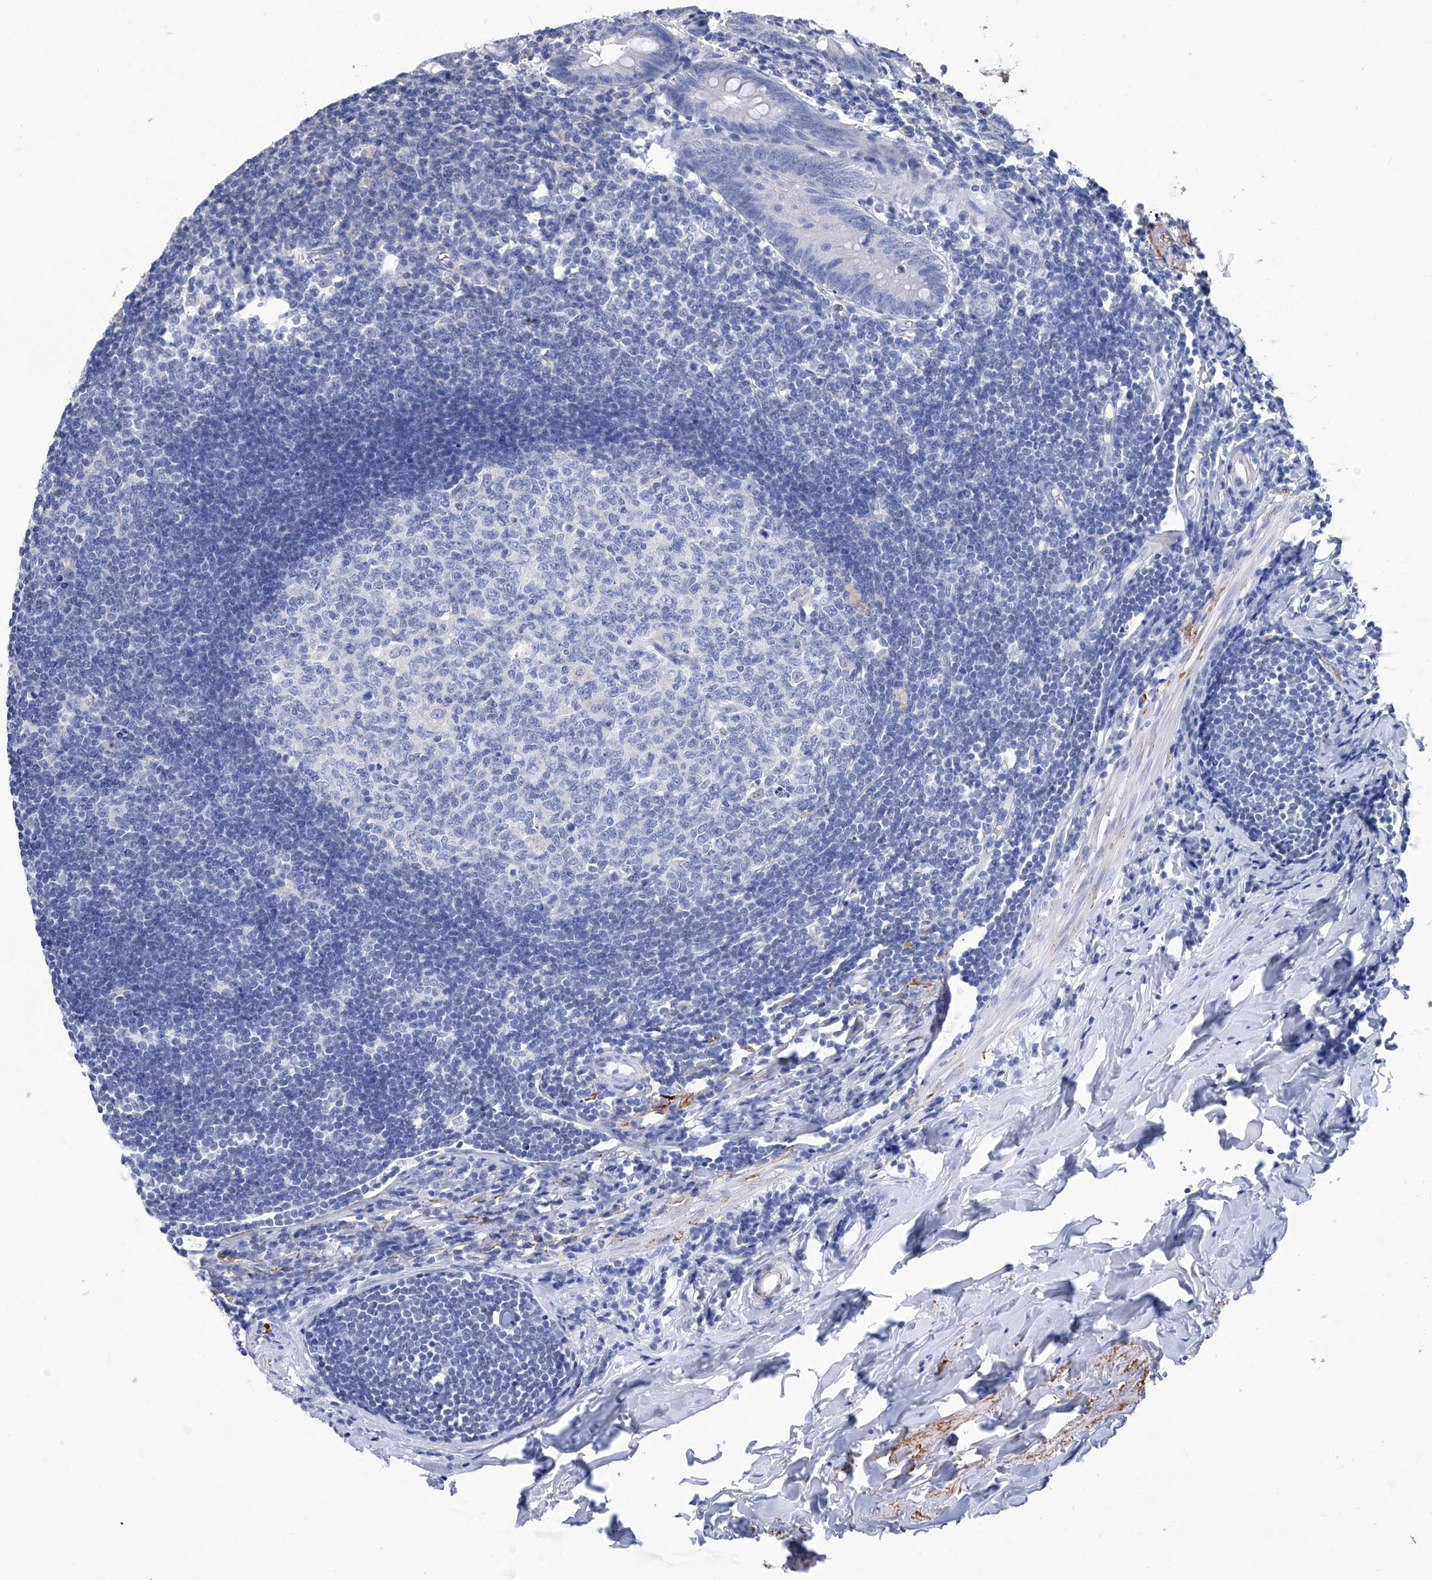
{"staining": {"intensity": "negative", "quantity": "none", "location": "none"}, "tissue": "appendix", "cell_type": "Glandular cells", "image_type": "normal", "snomed": [{"axis": "morphology", "description": "Normal tissue, NOS"}, {"axis": "topography", "description": "Appendix"}], "caption": "This is an immunohistochemistry photomicrograph of normal appendix. There is no staining in glandular cells.", "gene": "SMS", "patient": {"sex": "female", "age": 54}}